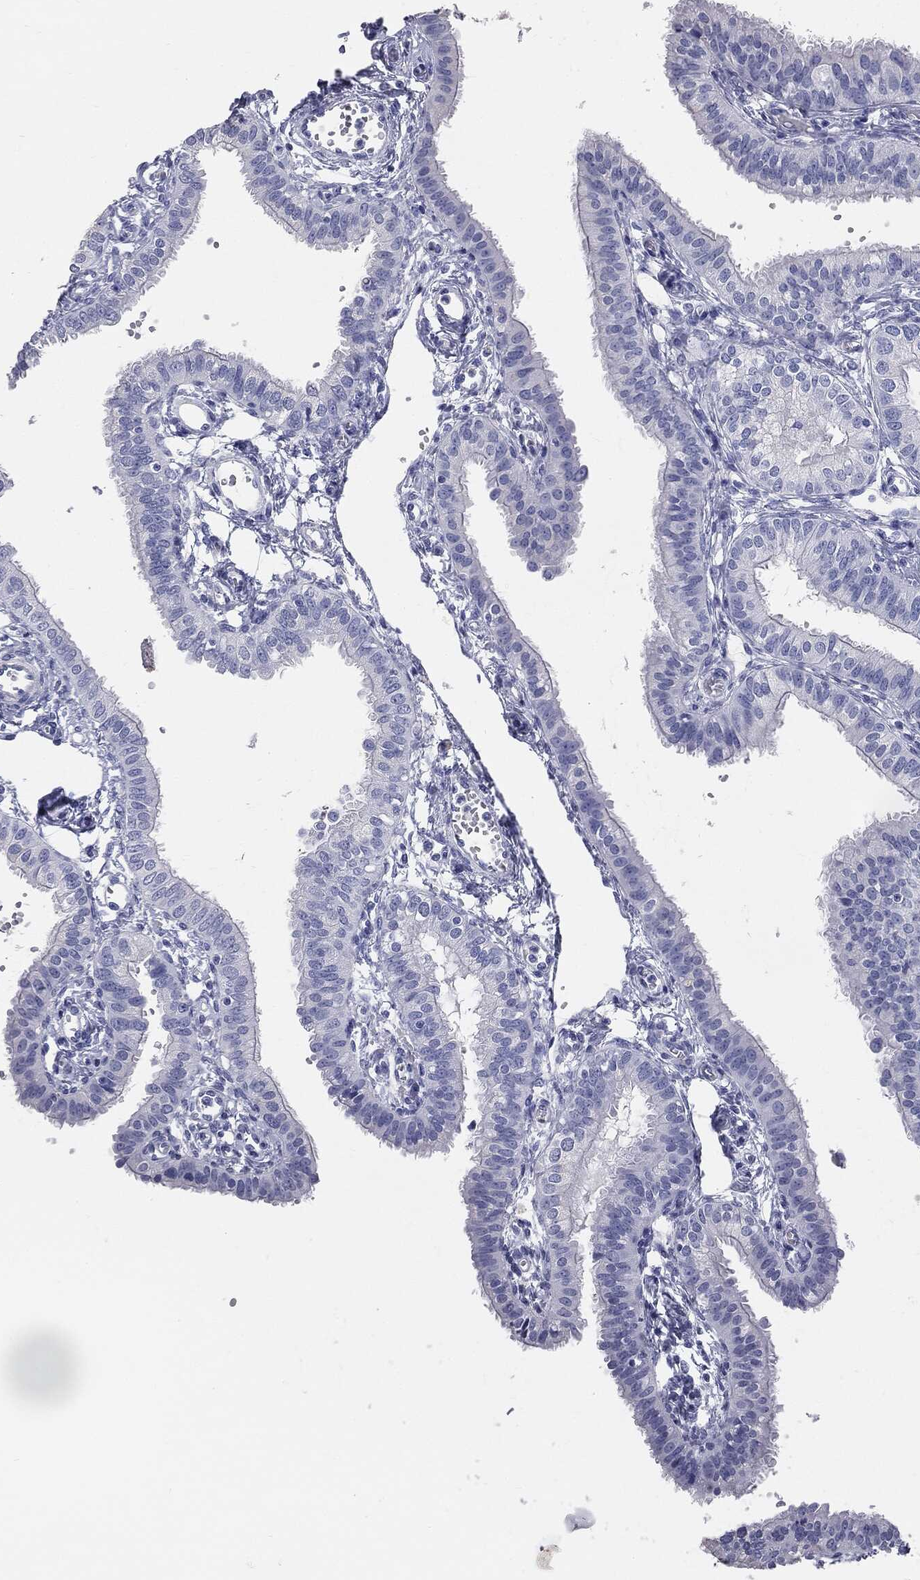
{"staining": {"intensity": "negative", "quantity": "none", "location": "none"}, "tissue": "fallopian tube", "cell_type": "Glandular cells", "image_type": "normal", "snomed": [{"axis": "morphology", "description": "Normal tissue, NOS"}, {"axis": "topography", "description": "Fallopian tube"}, {"axis": "topography", "description": "Ovary"}], "caption": "IHC photomicrograph of normal fallopian tube stained for a protein (brown), which displays no positivity in glandular cells.", "gene": "CUZD1", "patient": {"sex": "female", "age": 49}}